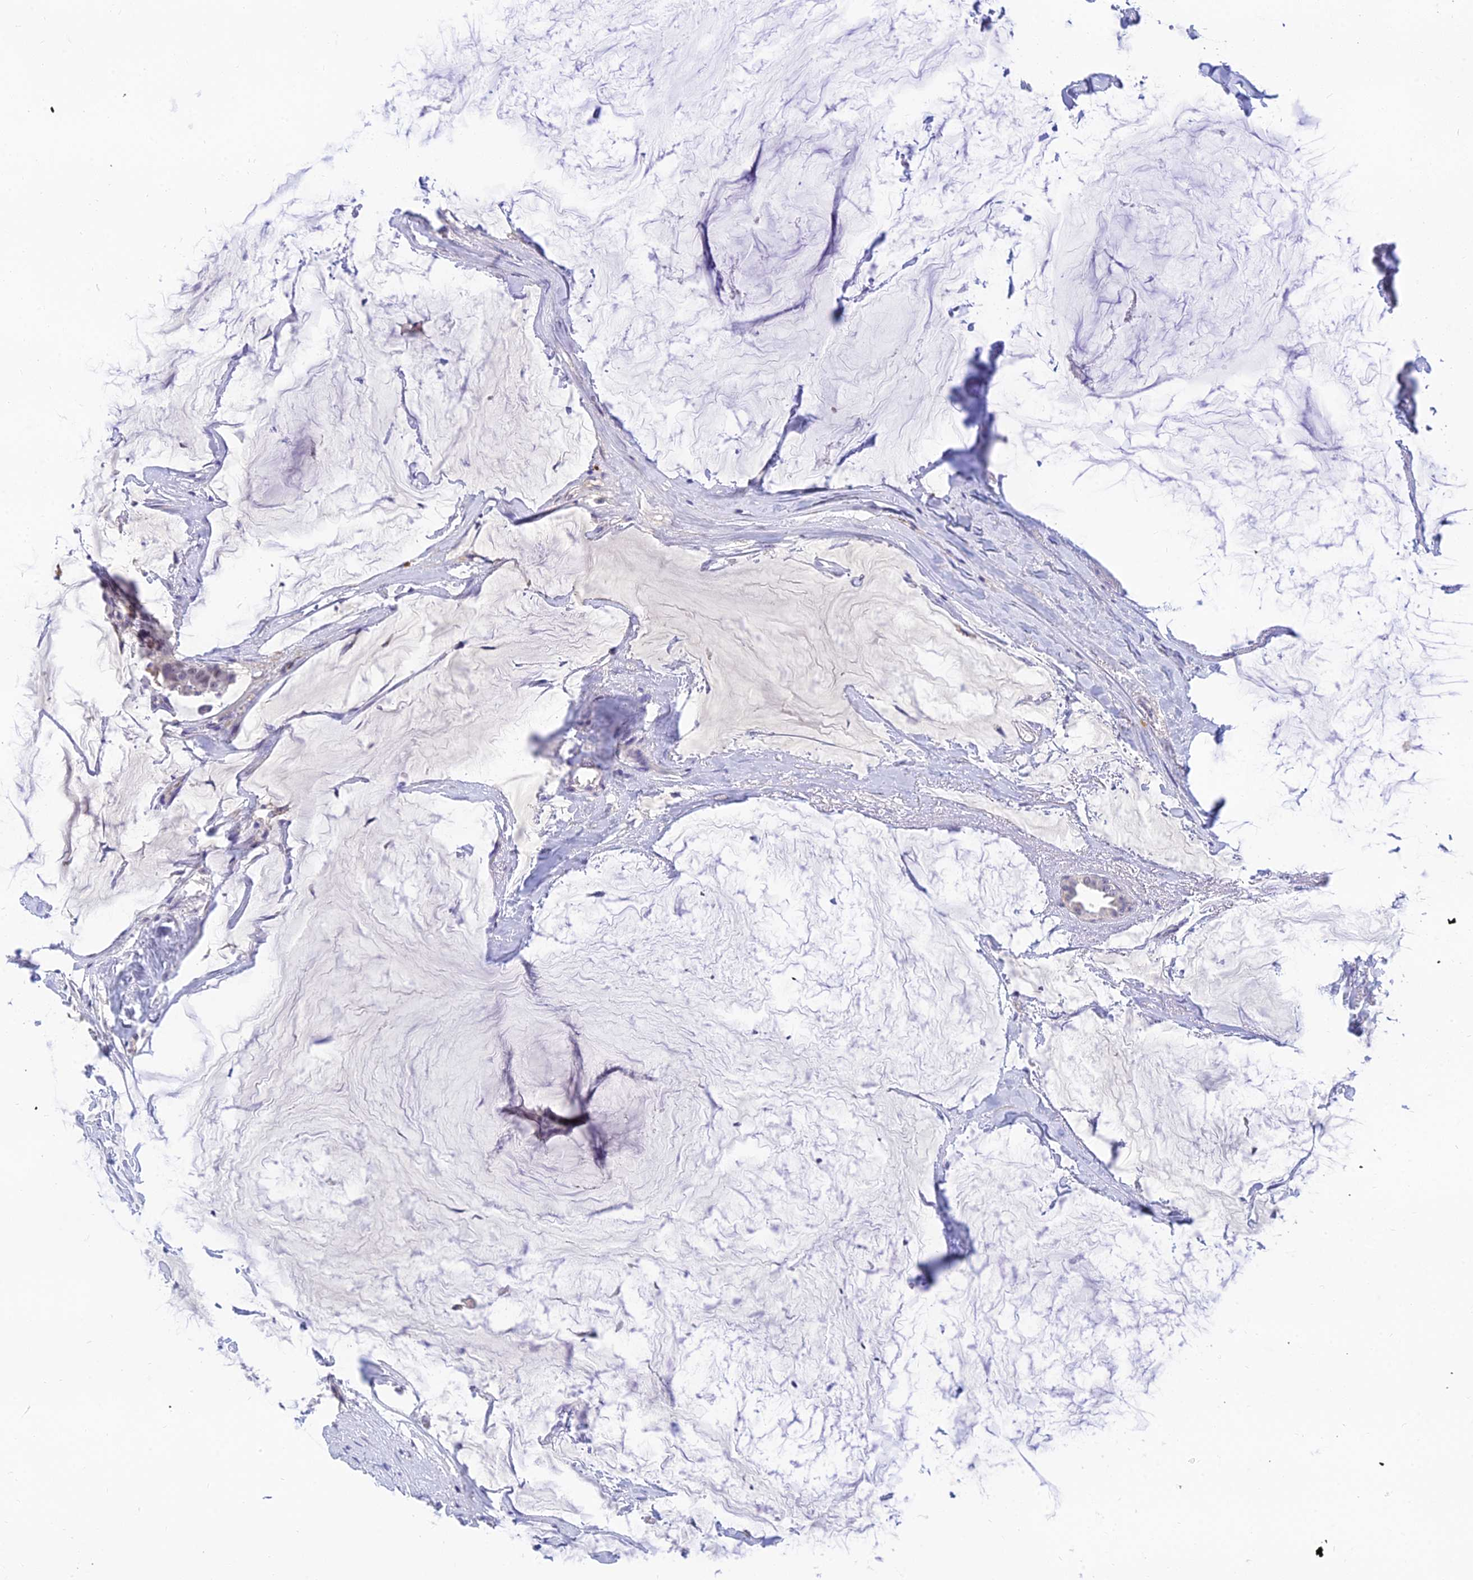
{"staining": {"intensity": "negative", "quantity": "none", "location": "none"}, "tissue": "breast cancer", "cell_type": "Tumor cells", "image_type": "cancer", "snomed": [{"axis": "morphology", "description": "Duct carcinoma"}, {"axis": "topography", "description": "Breast"}], "caption": "DAB immunohistochemical staining of human breast infiltrating ductal carcinoma demonstrates no significant staining in tumor cells. (IHC, brightfield microscopy, high magnification).", "gene": "TMEM161B", "patient": {"sex": "female", "age": 93}}